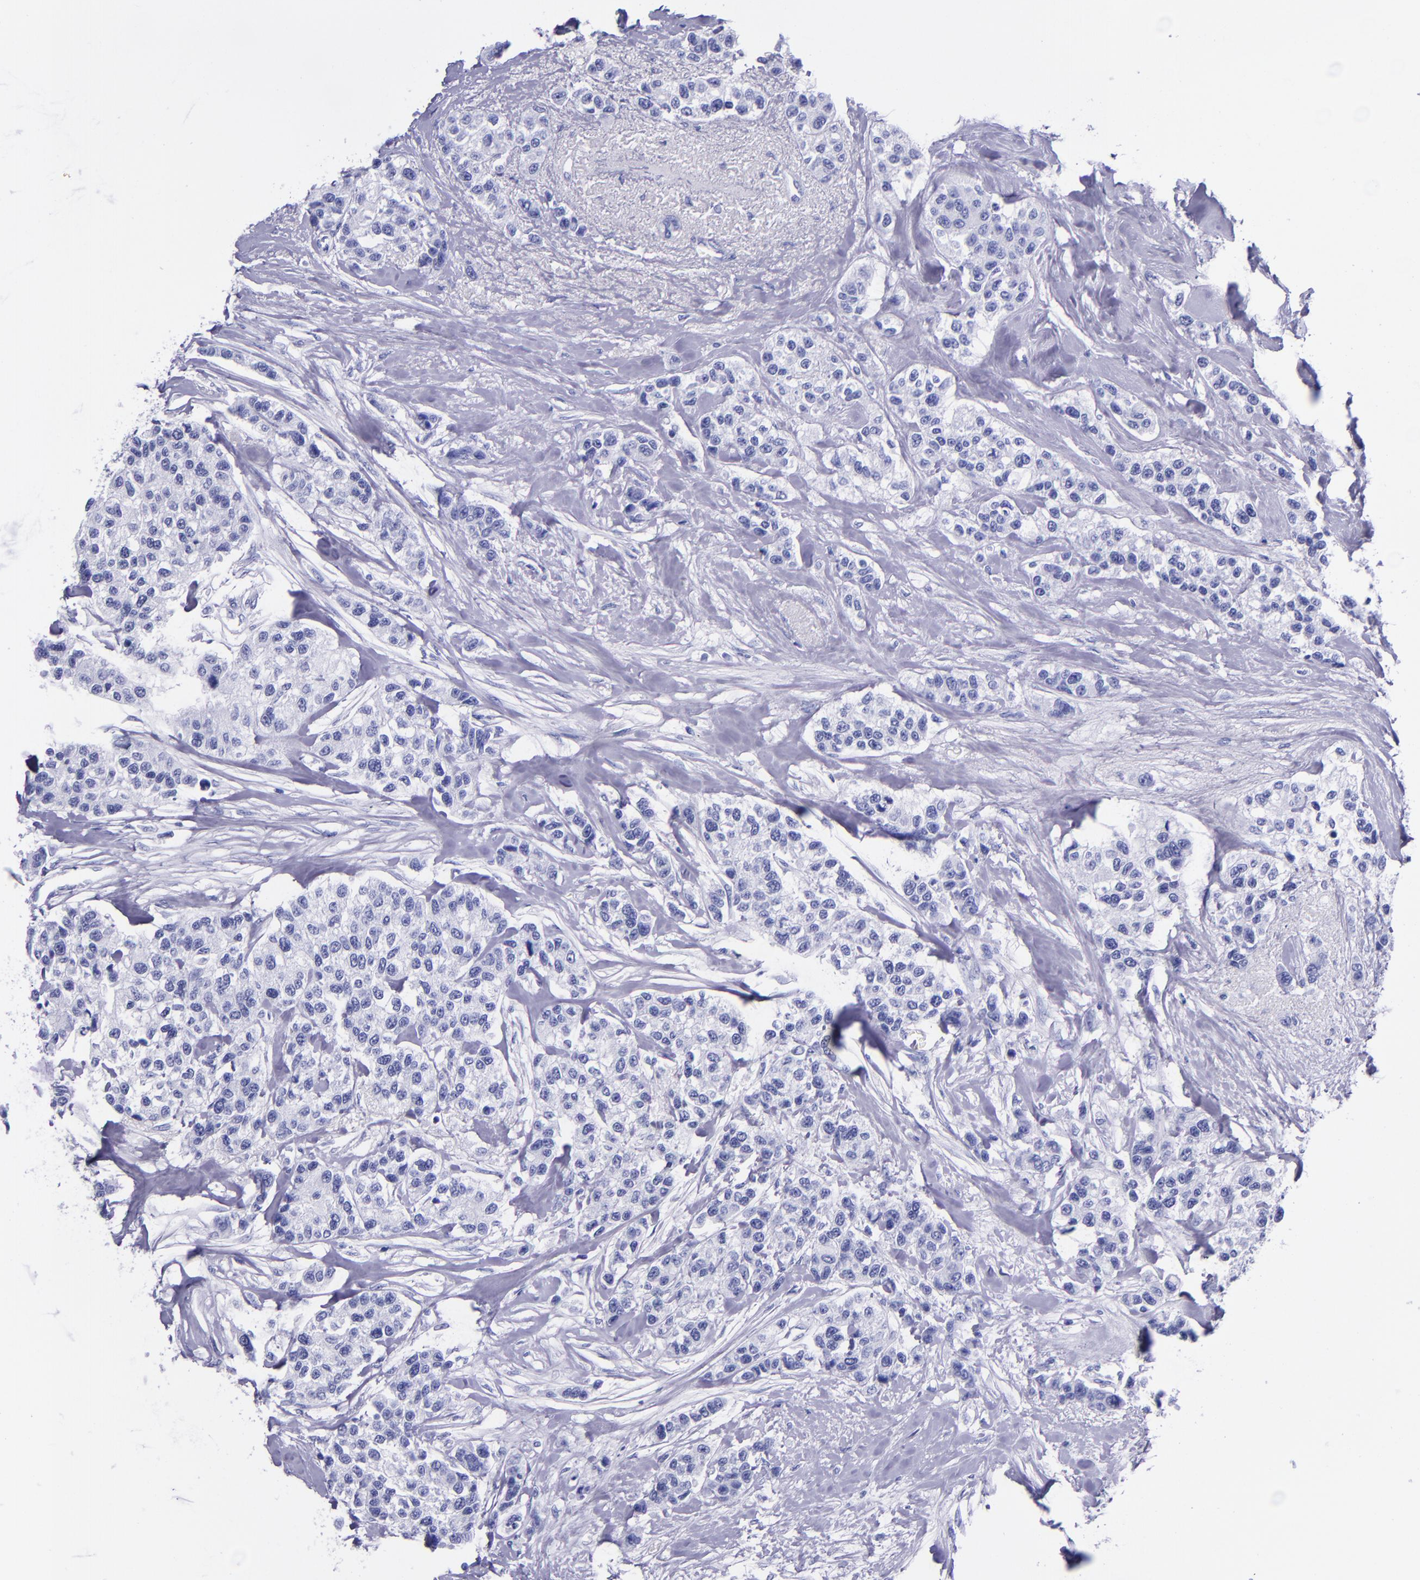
{"staining": {"intensity": "negative", "quantity": "none", "location": "none"}, "tissue": "breast cancer", "cell_type": "Tumor cells", "image_type": "cancer", "snomed": [{"axis": "morphology", "description": "Duct carcinoma"}, {"axis": "topography", "description": "Breast"}], "caption": "Immunohistochemistry photomicrograph of neoplastic tissue: invasive ductal carcinoma (breast) stained with DAB shows no significant protein staining in tumor cells.", "gene": "MBP", "patient": {"sex": "female", "age": 51}}